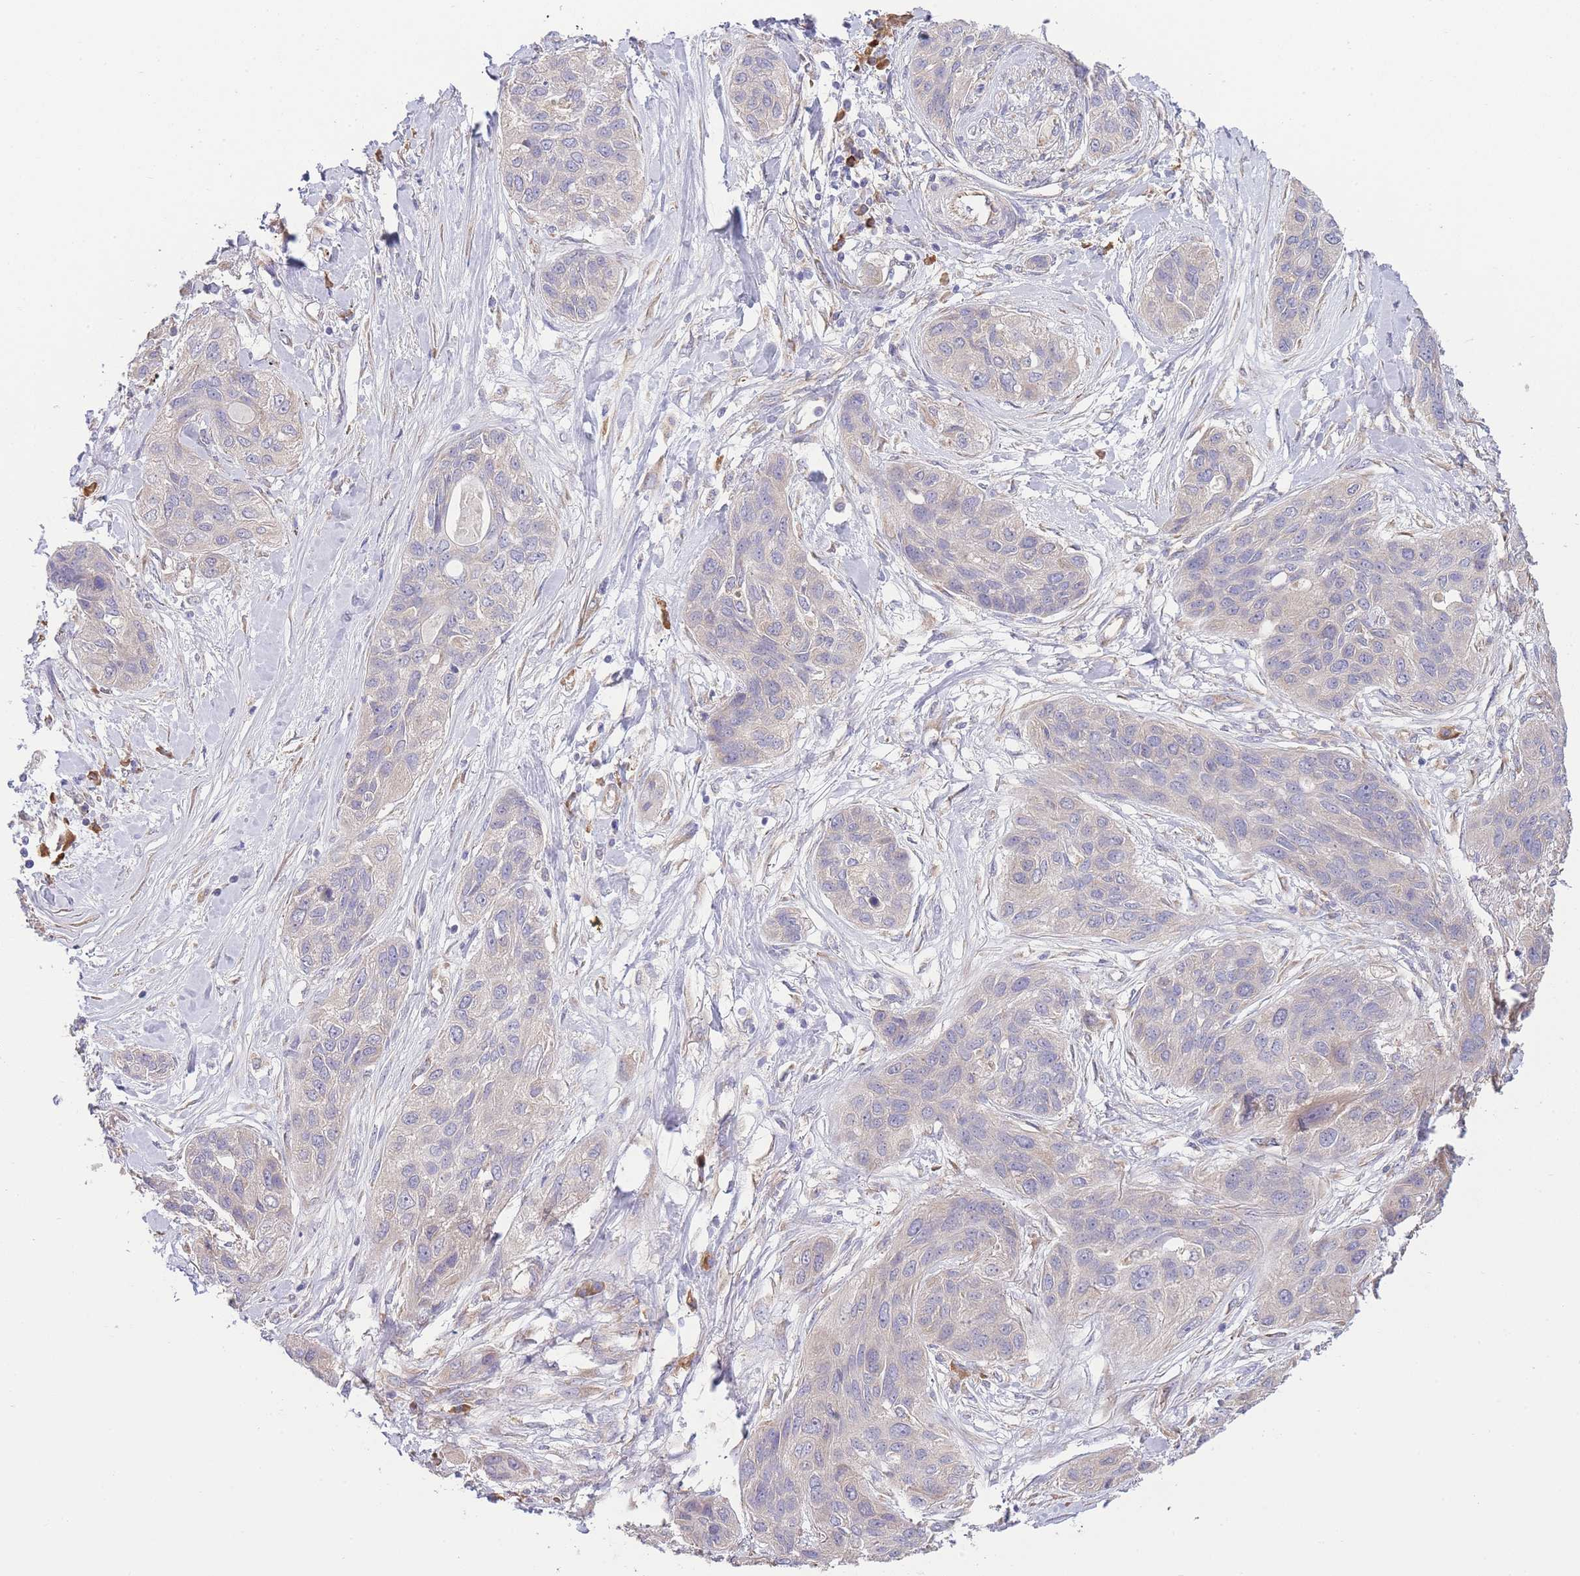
{"staining": {"intensity": "moderate", "quantity": "<25%", "location": "cytoplasmic/membranous"}, "tissue": "lung cancer", "cell_type": "Tumor cells", "image_type": "cancer", "snomed": [{"axis": "morphology", "description": "Squamous cell carcinoma, NOS"}, {"axis": "topography", "description": "Lung"}], "caption": "Immunohistochemistry photomicrograph of human lung cancer stained for a protein (brown), which shows low levels of moderate cytoplasmic/membranous staining in approximately <25% of tumor cells.", "gene": "BEX1", "patient": {"sex": "female", "age": 70}}